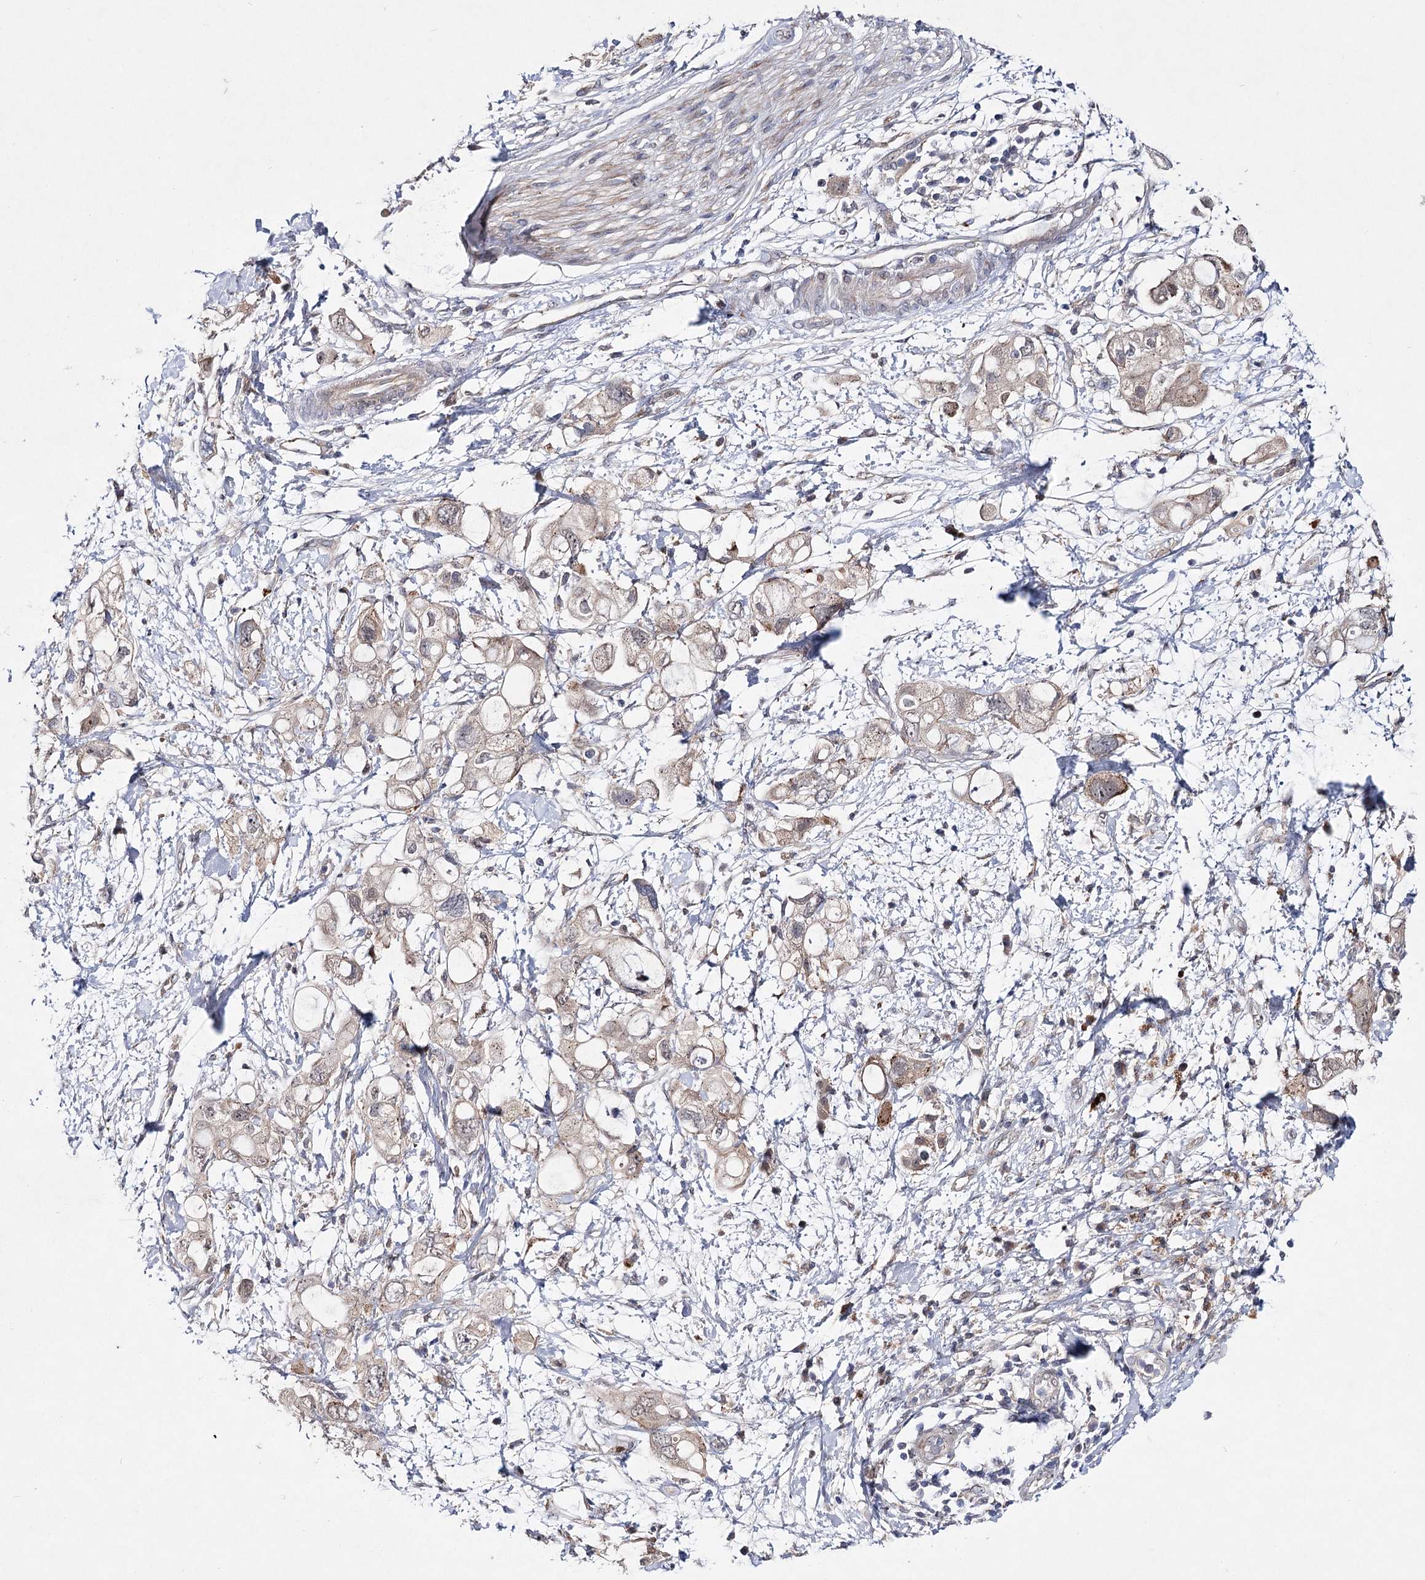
{"staining": {"intensity": "weak", "quantity": "25%-75%", "location": "cytoplasmic/membranous"}, "tissue": "pancreatic cancer", "cell_type": "Tumor cells", "image_type": "cancer", "snomed": [{"axis": "morphology", "description": "Adenocarcinoma, NOS"}, {"axis": "topography", "description": "Pancreas"}], "caption": "Immunohistochemistry micrograph of human pancreatic adenocarcinoma stained for a protein (brown), which displays low levels of weak cytoplasmic/membranous staining in approximately 25%-75% of tumor cells.", "gene": "ARHGAP32", "patient": {"sex": "female", "age": 56}}